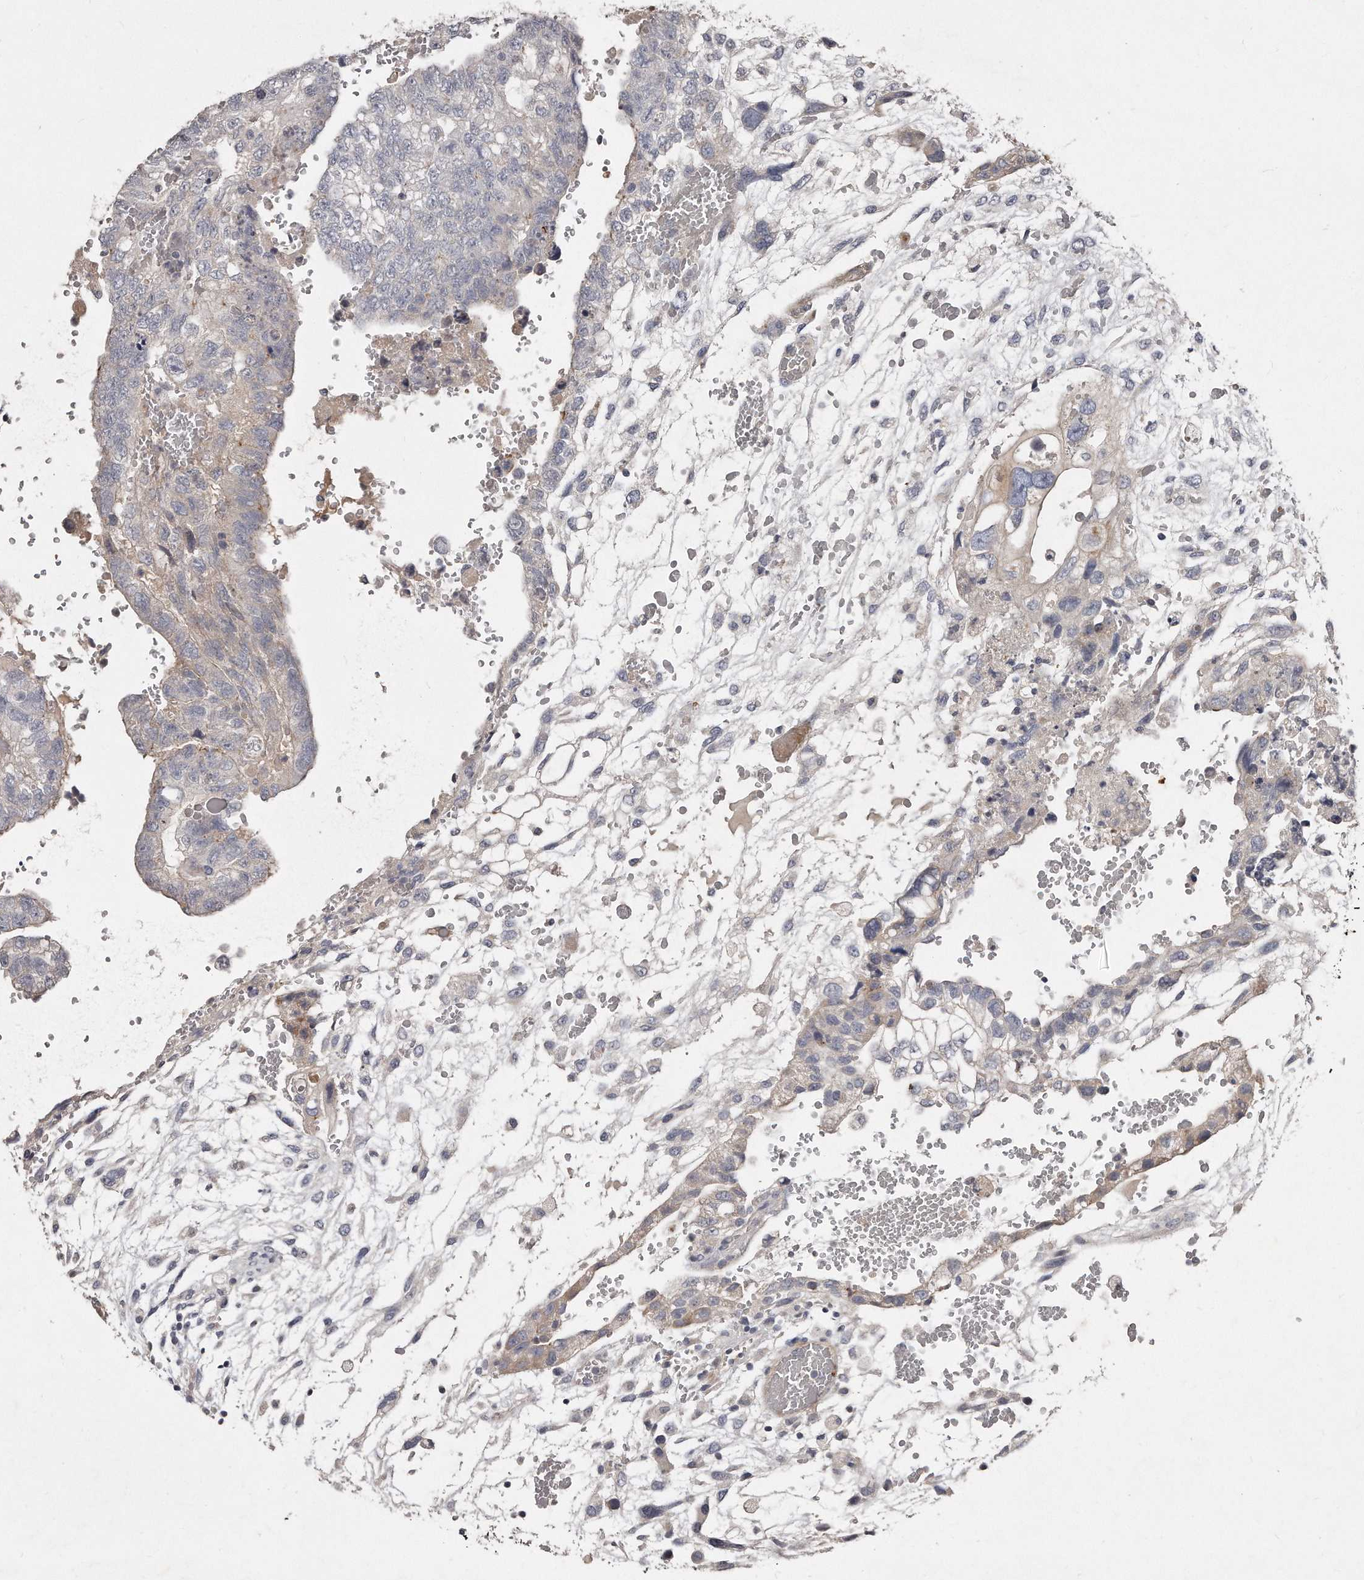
{"staining": {"intensity": "negative", "quantity": "none", "location": "none"}, "tissue": "testis cancer", "cell_type": "Tumor cells", "image_type": "cancer", "snomed": [{"axis": "morphology", "description": "Carcinoma, Embryonal, NOS"}, {"axis": "topography", "description": "Testis"}], "caption": "Micrograph shows no significant protein expression in tumor cells of testis cancer.", "gene": "TECR", "patient": {"sex": "male", "age": 36}}